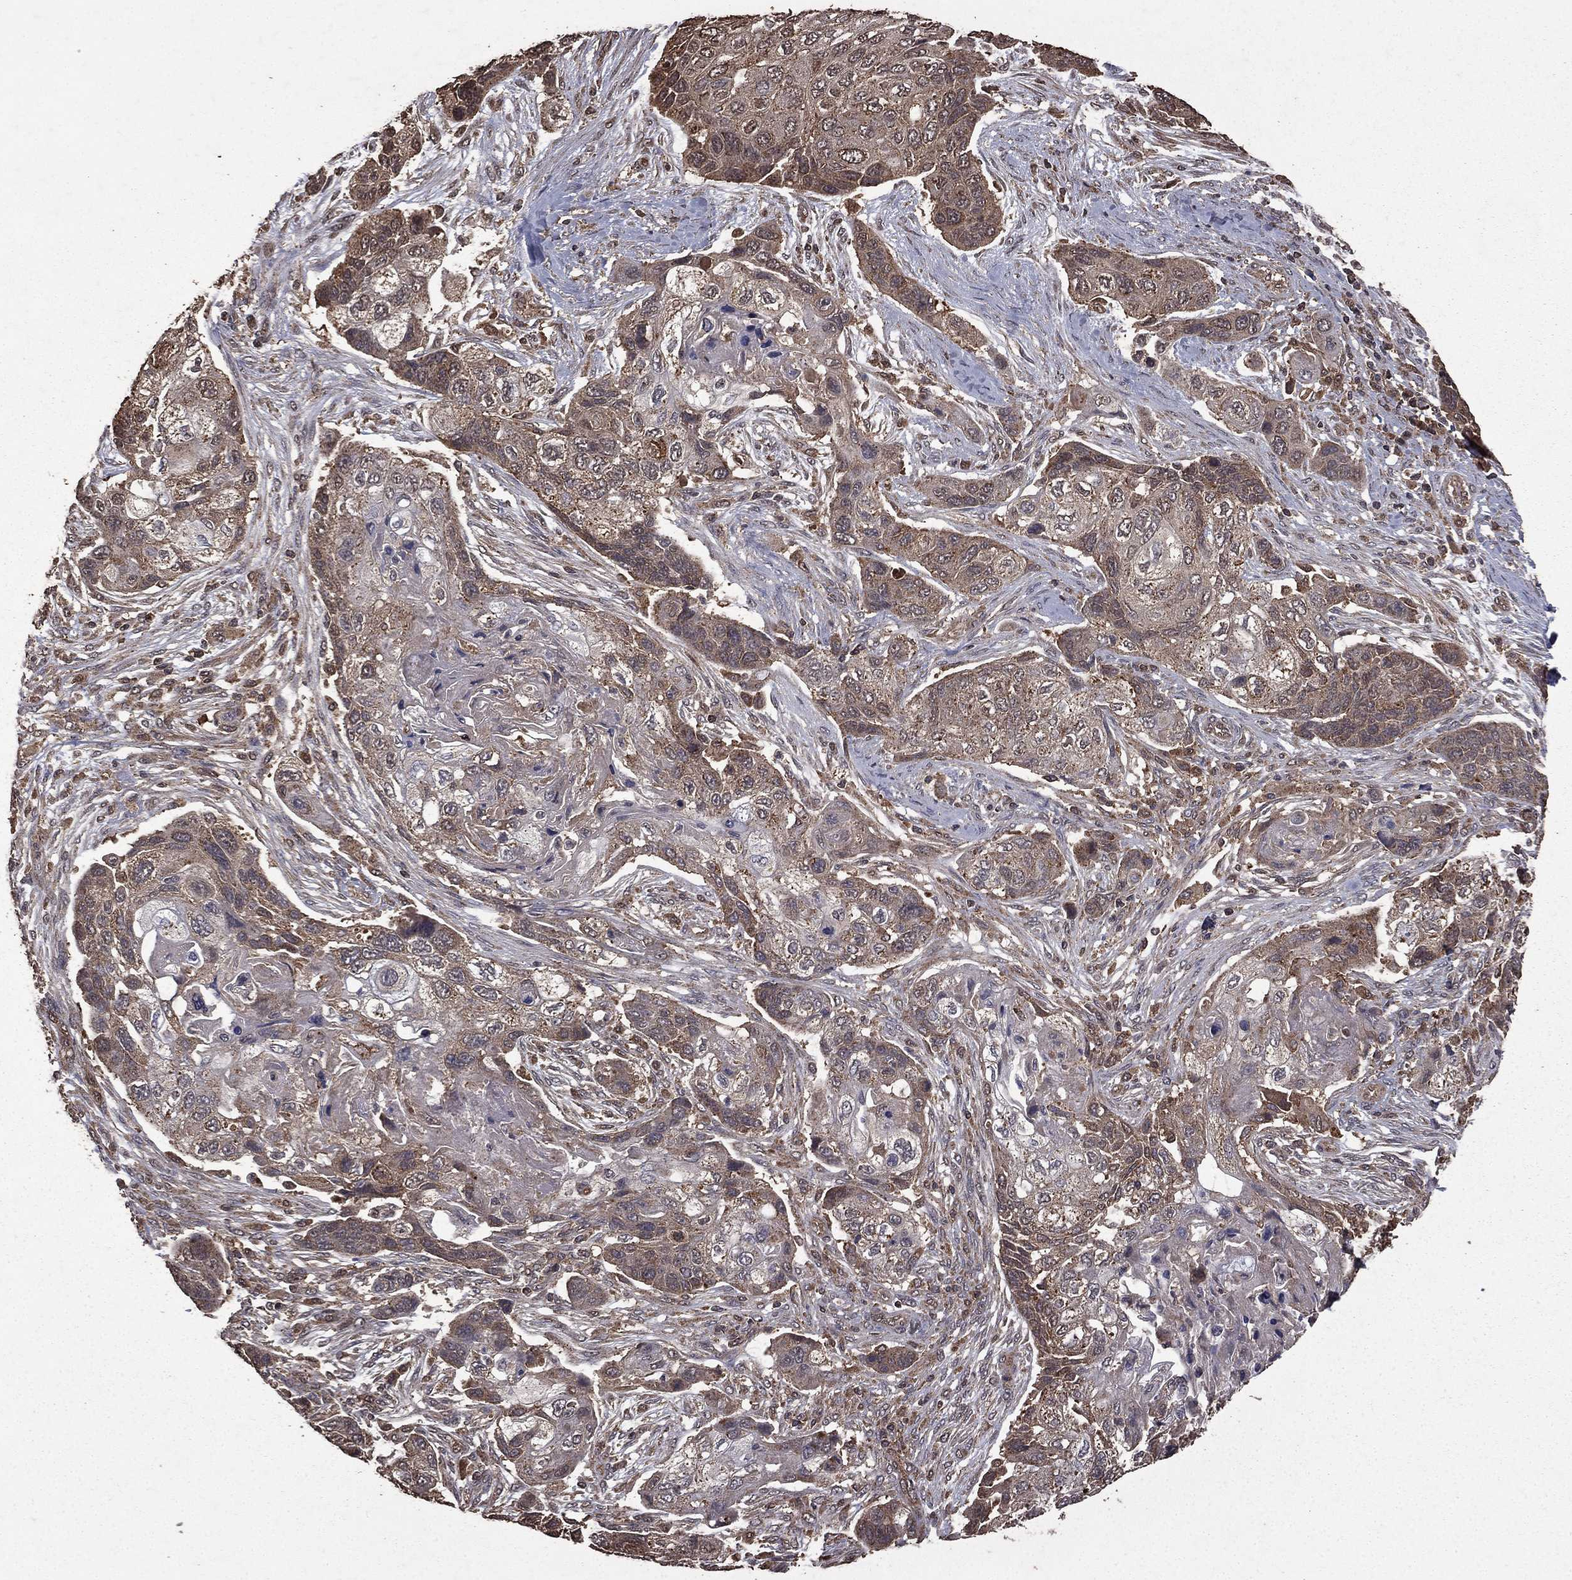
{"staining": {"intensity": "weak", "quantity": "25%-75%", "location": "cytoplasmic/membranous"}, "tissue": "lung cancer", "cell_type": "Tumor cells", "image_type": "cancer", "snomed": [{"axis": "morphology", "description": "Squamous cell carcinoma, NOS"}, {"axis": "topography", "description": "Lung"}], "caption": "Immunohistochemistry histopathology image of human lung cancer (squamous cell carcinoma) stained for a protein (brown), which reveals low levels of weak cytoplasmic/membranous staining in approximately 25%-75% of tumor cells.", "gene": "BIRC6", "patient": {"sex": "male", "age": 69}}